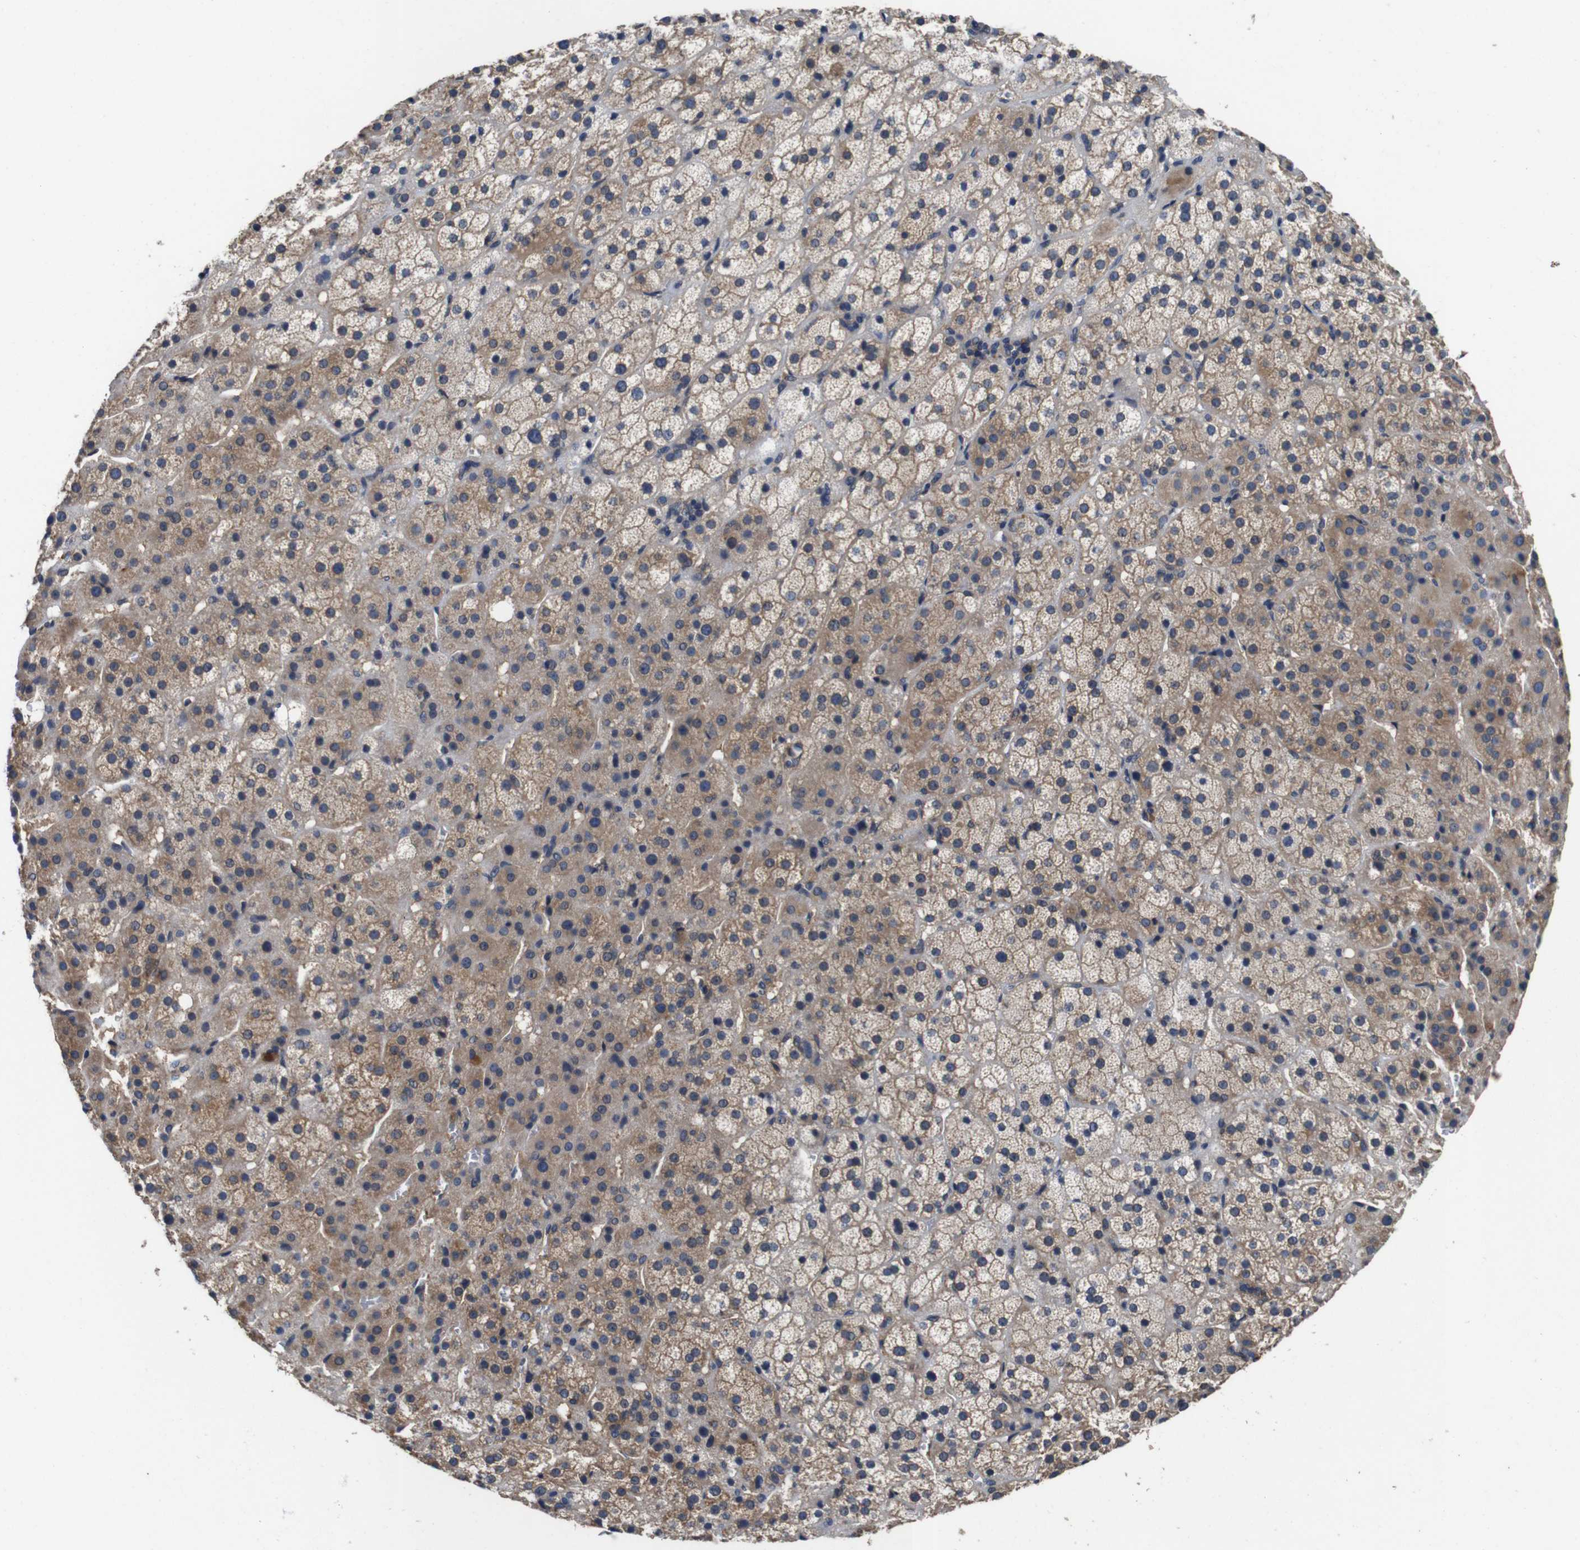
{"staining": {"intensity": "moderate", "quantity": ">75%", "location": "cytoplasmic/membranous"}, "tissue": "adrenal gland", "cell_type": "Glandular cells", "image_type": "normal", "snomed": [{"axis": "morphology", "description": "Normal tissue, NOS"}, {"axis": "topography", "description": "Adrenal gland"}], "caption": "Immunohistochemical staining of normal human adrenal gland exhibits moderate cytoplasmic/membranous protein staining in approximately >75% of glandular cells.", "gene": "GLIPR1", "patient": {"sex": "female", "age": 57}}